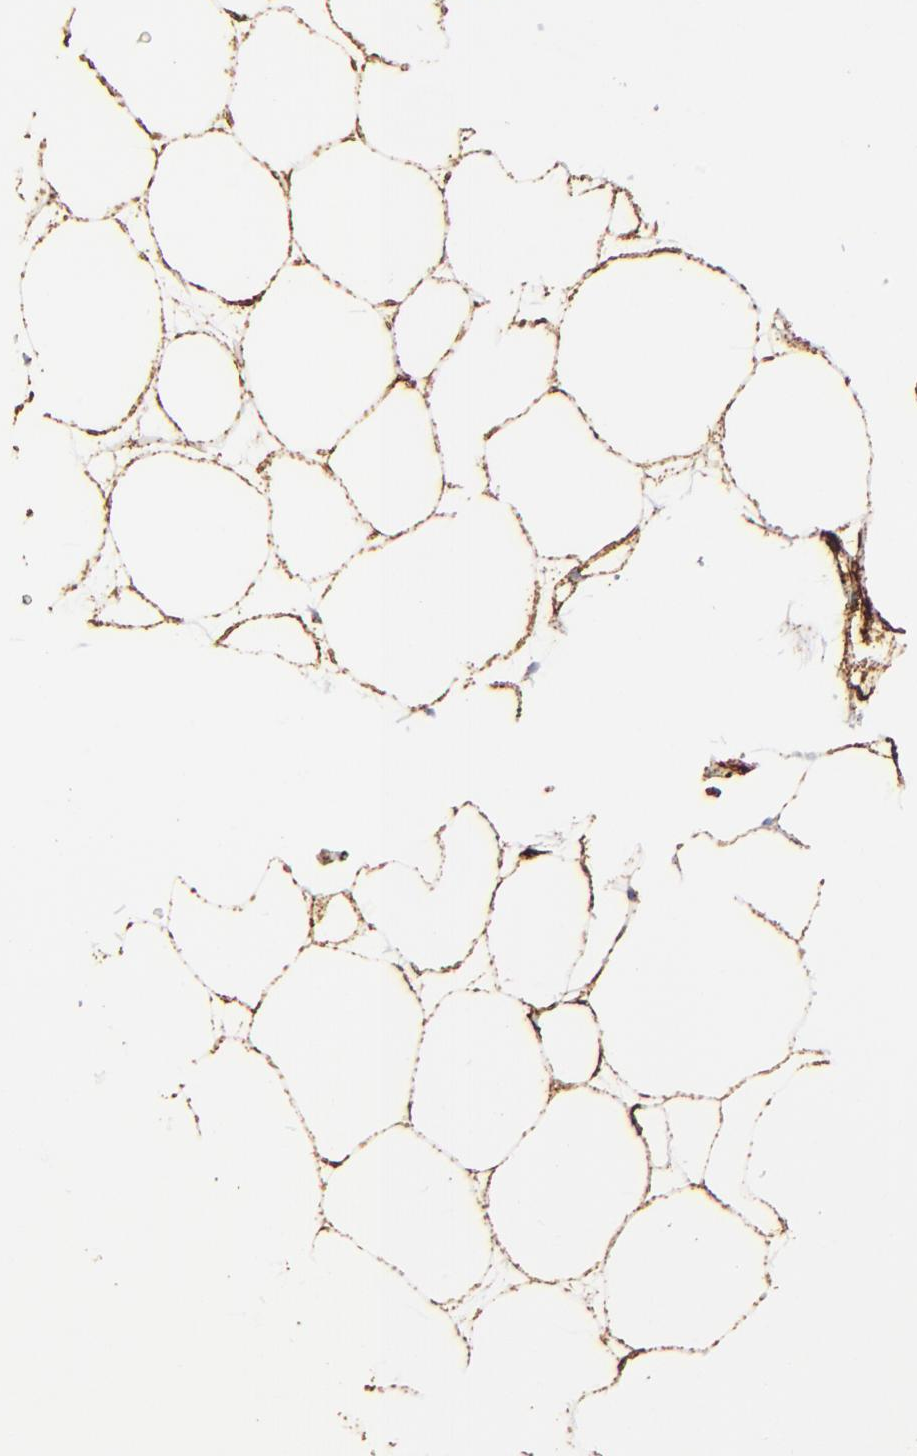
{"staining": {"intensity": "strong", "quantity": ">75%", "location": "cytoplasmic/membranous"}, "tissue": "adipose tissue", "cell_type": "Adipocytes", "image_type": "normal", "snomed": [{"axis": "morphology", "description": "Normal tissue, NOS"}, {"axis": "topography", "description": "Breast"}], "caption": "Immunohistochemistry image of benign human adipose tissue stained for a protein (brown), which shows high levels of strong cytoplasmic/membranous expression in approximately >75% of adipocytes.", "gene": "MAOB", "patient": {"sex": "female", "age": 22}}